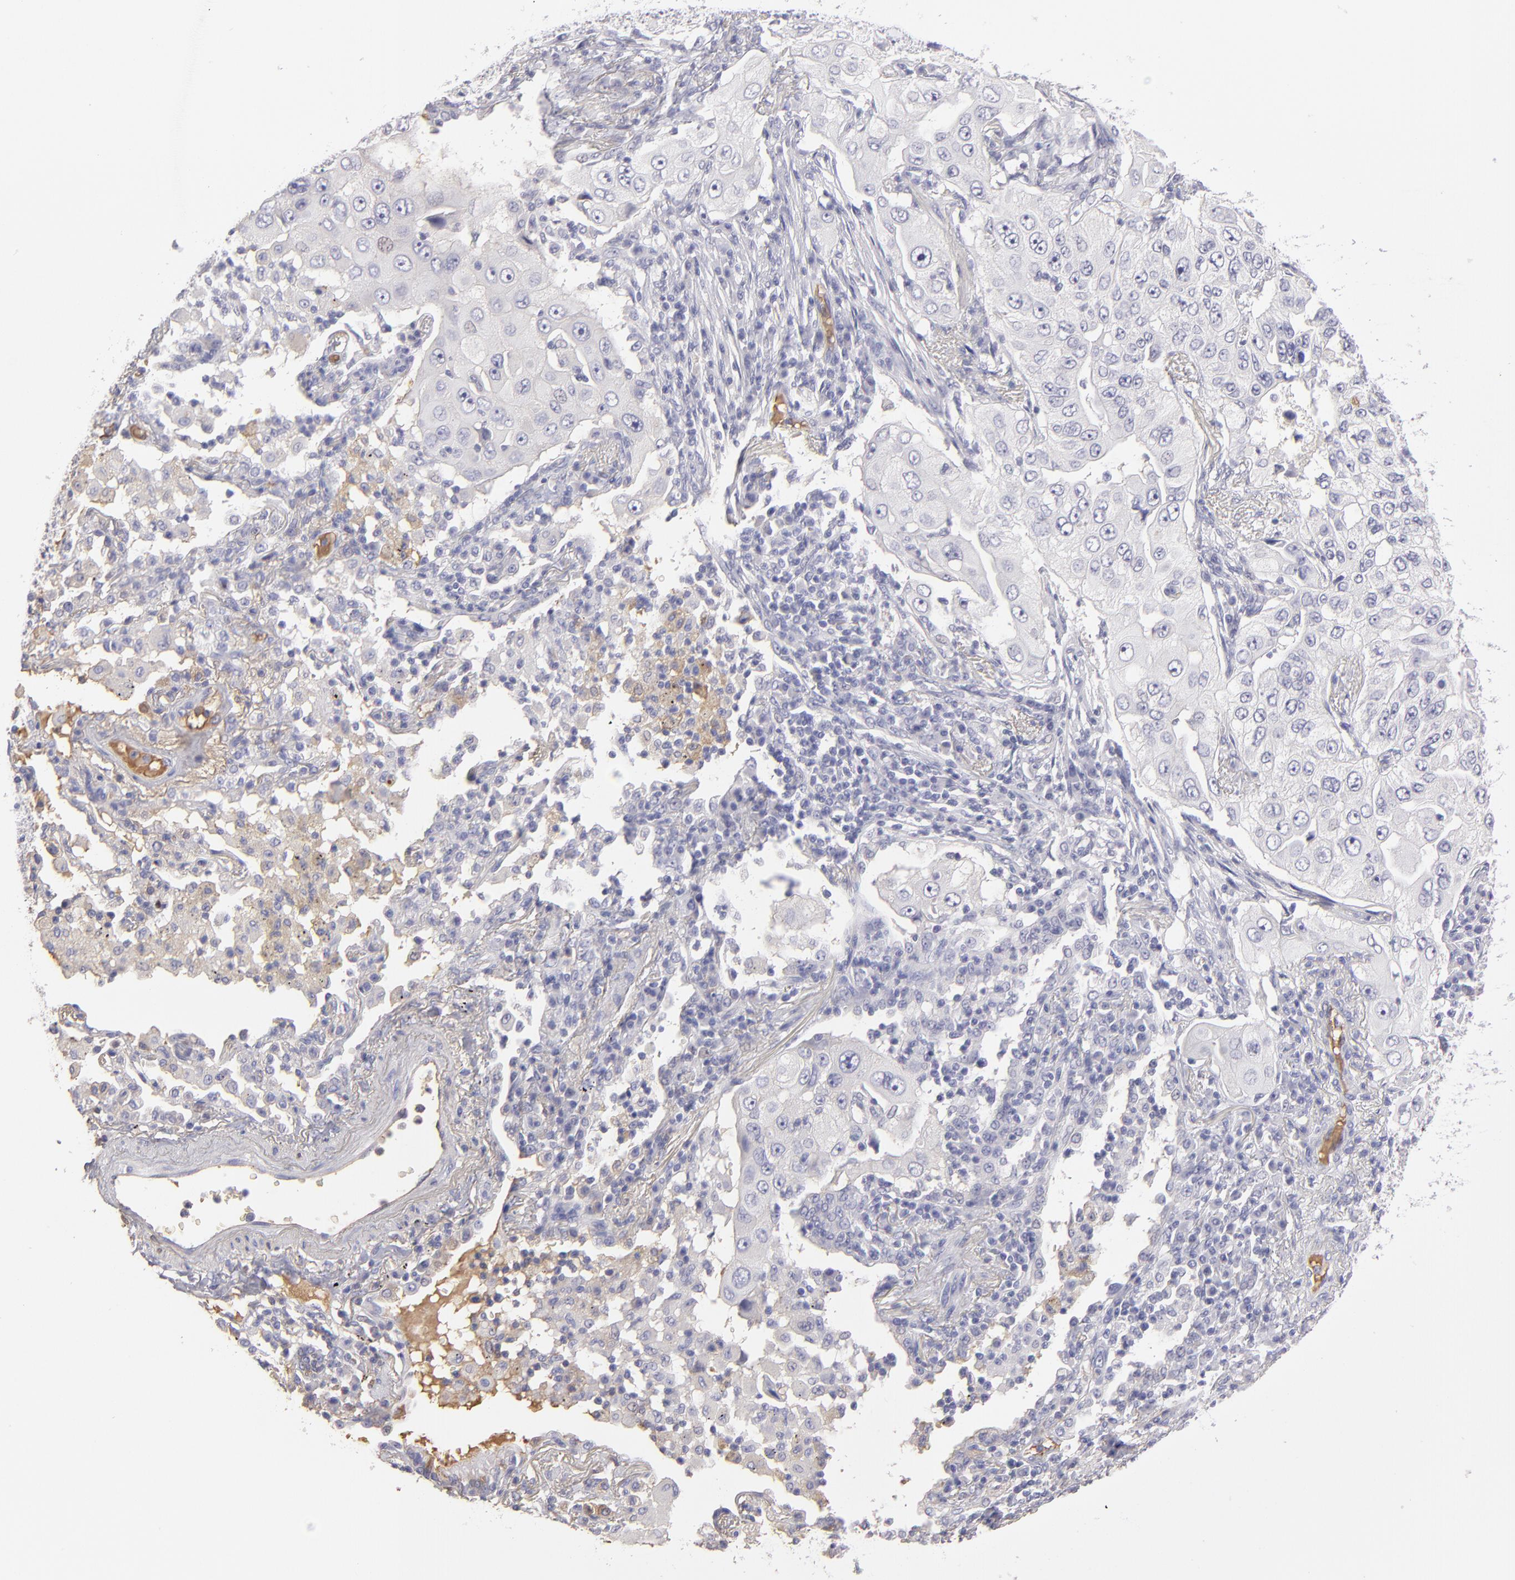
{"staining": {"intensity": "negative", "quantity": "none", "location": "none"}, "tissue": "lung cancer", "cell_type": "Tumor cells", "image_type": "cancer", "snomed": [{"axis": "morphology", "description": "Adenocarcinoma, NOS"}, {"axis": "topography", "description": "Lung"}], "caption": "A high-resolution photomicrograph shows IHC staining of adenocarcinoma (lung), which demonstrates no significant staining in tumor cells.", "gene": "ABCC4", "patient": {"sex": "male", "age": 84}}